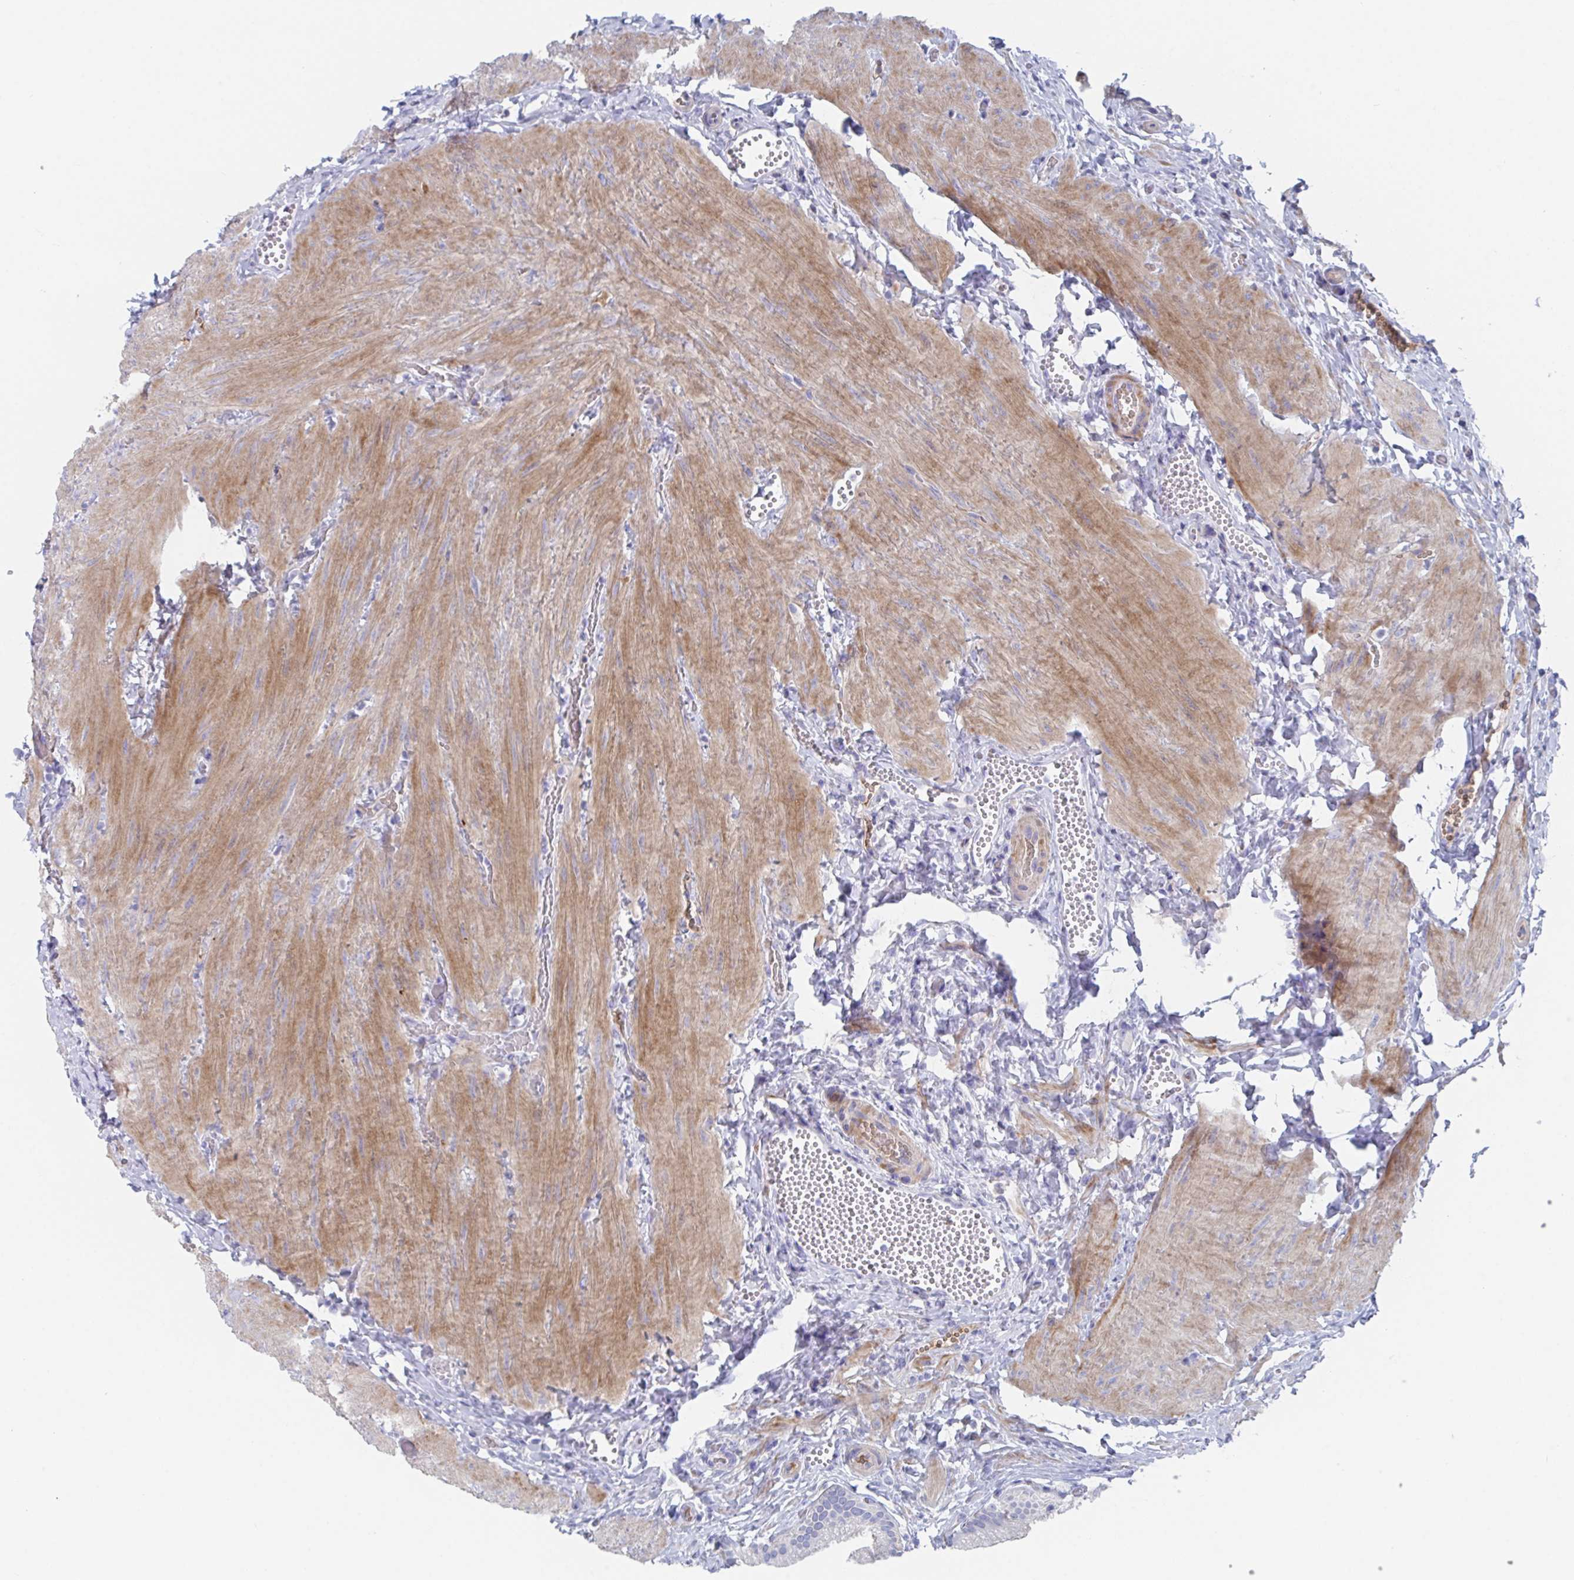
{"staining": {"intensity": "negative", "quantity": "none", "location": "none"}, "tissue": "gallbladder", "cell_type": "Glandular cells", "image_type": "normal", "snomed": [{"axis": "morphology", "description": "Normal tissue, NOS"}, {"axis": "topography", "description": "Gallbladder"}], "caption": "A high-resolution histopathology image shows immunohistochemistry (IHC) staining of benign gallbladder, which displays no significant positivity in glandular cells.", "gene": "TNFAIP6", "patient": {"sex": "male", "age": 17}}